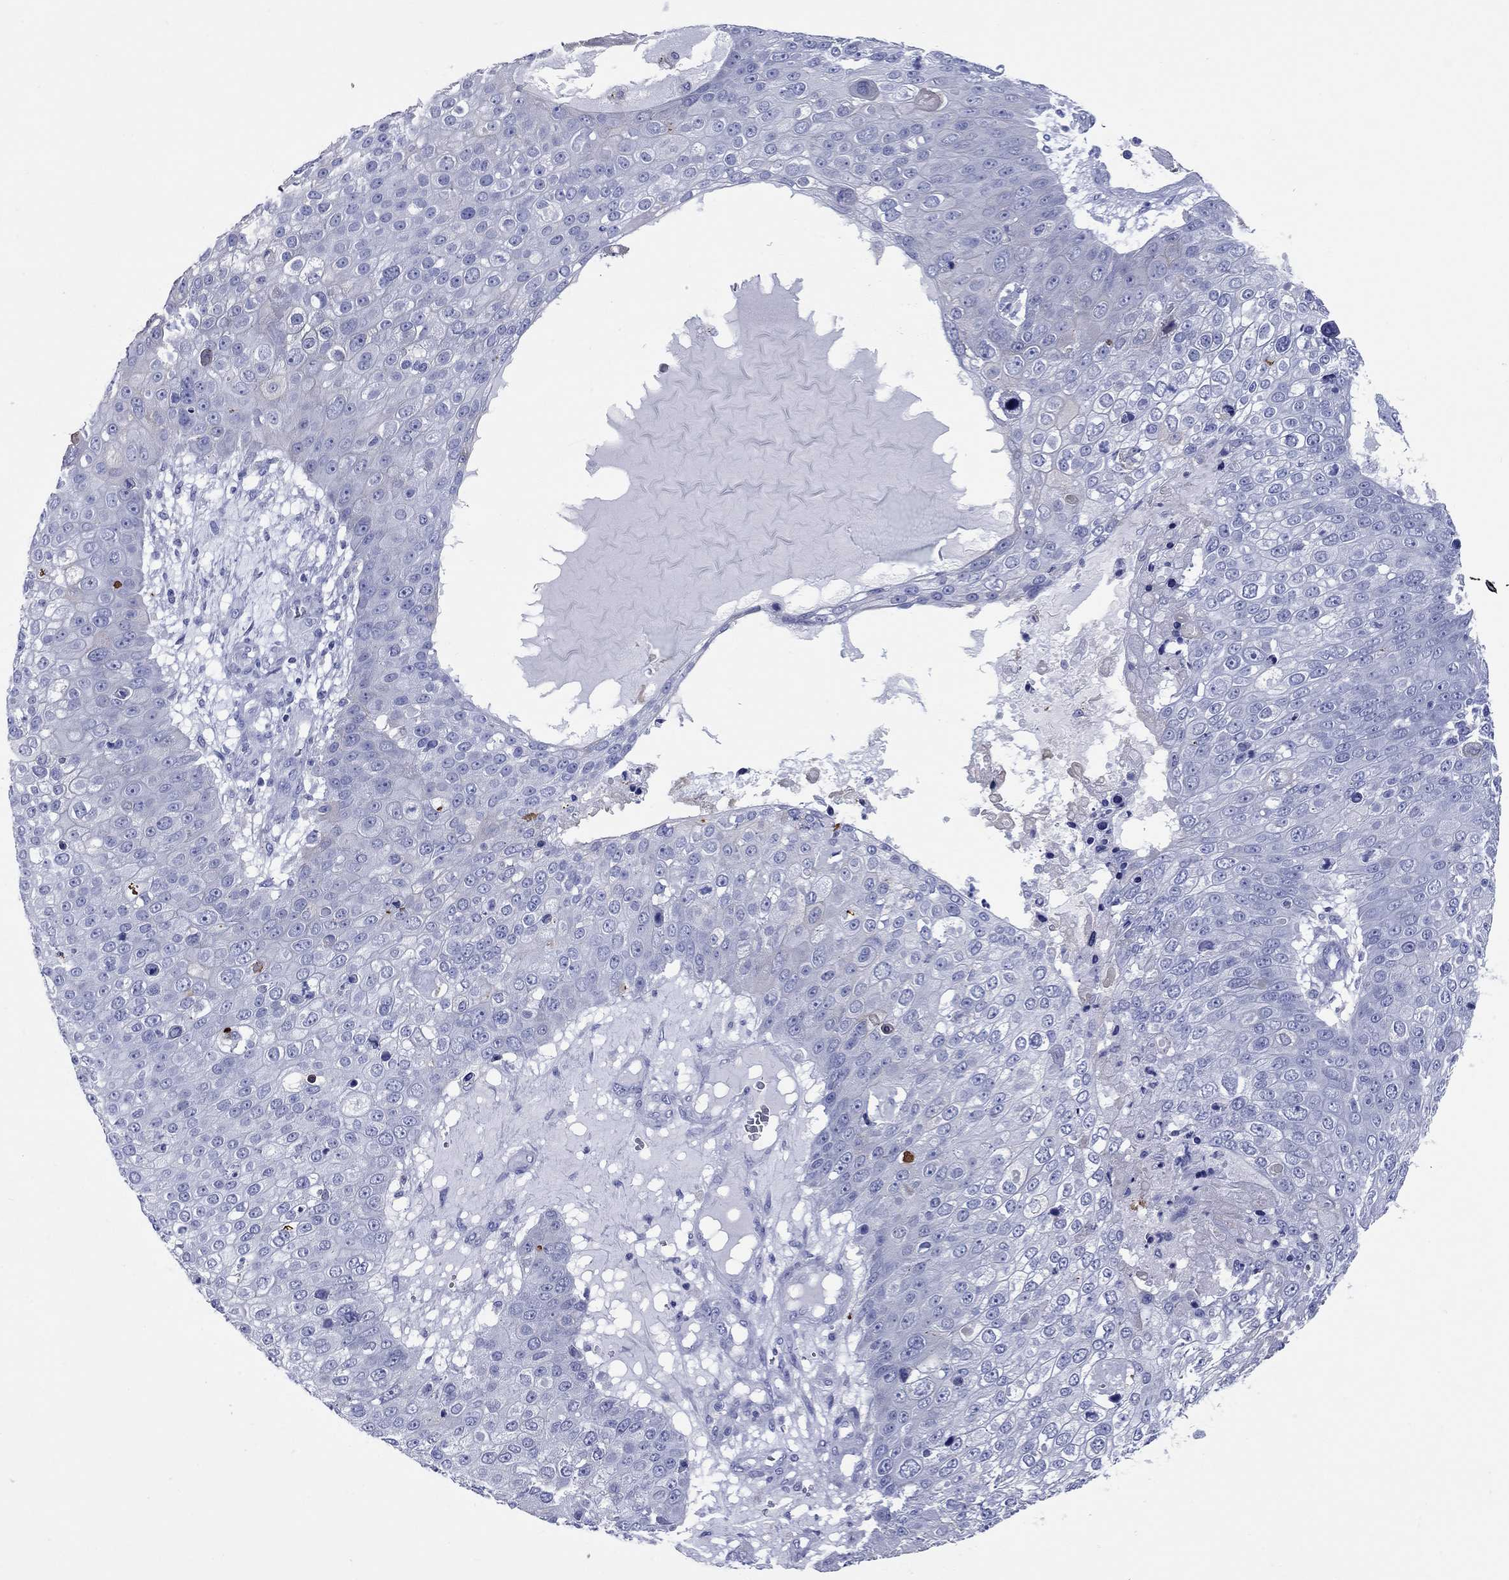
{"staining": {"intensity": "negative", "quantity": "none", "location": "none"}, "tissue": "skin cancer", "cell_type": "Tumor cells", "image_type": "cancer", "snomed": [{"axis": "morphology", "description": "Squamous cell carcinoma, NOS"}, {"axis": "topography", "description": "Skin"}], "caption": "Immunohistochemistry photomicrograph of neoplastic tissue: human skin squamous cell carcinoma stained with DAB shows no significant protein expression in tumor cells.", "gene": "CCNA1", "patient": {"sex": "male", "age": 71}}